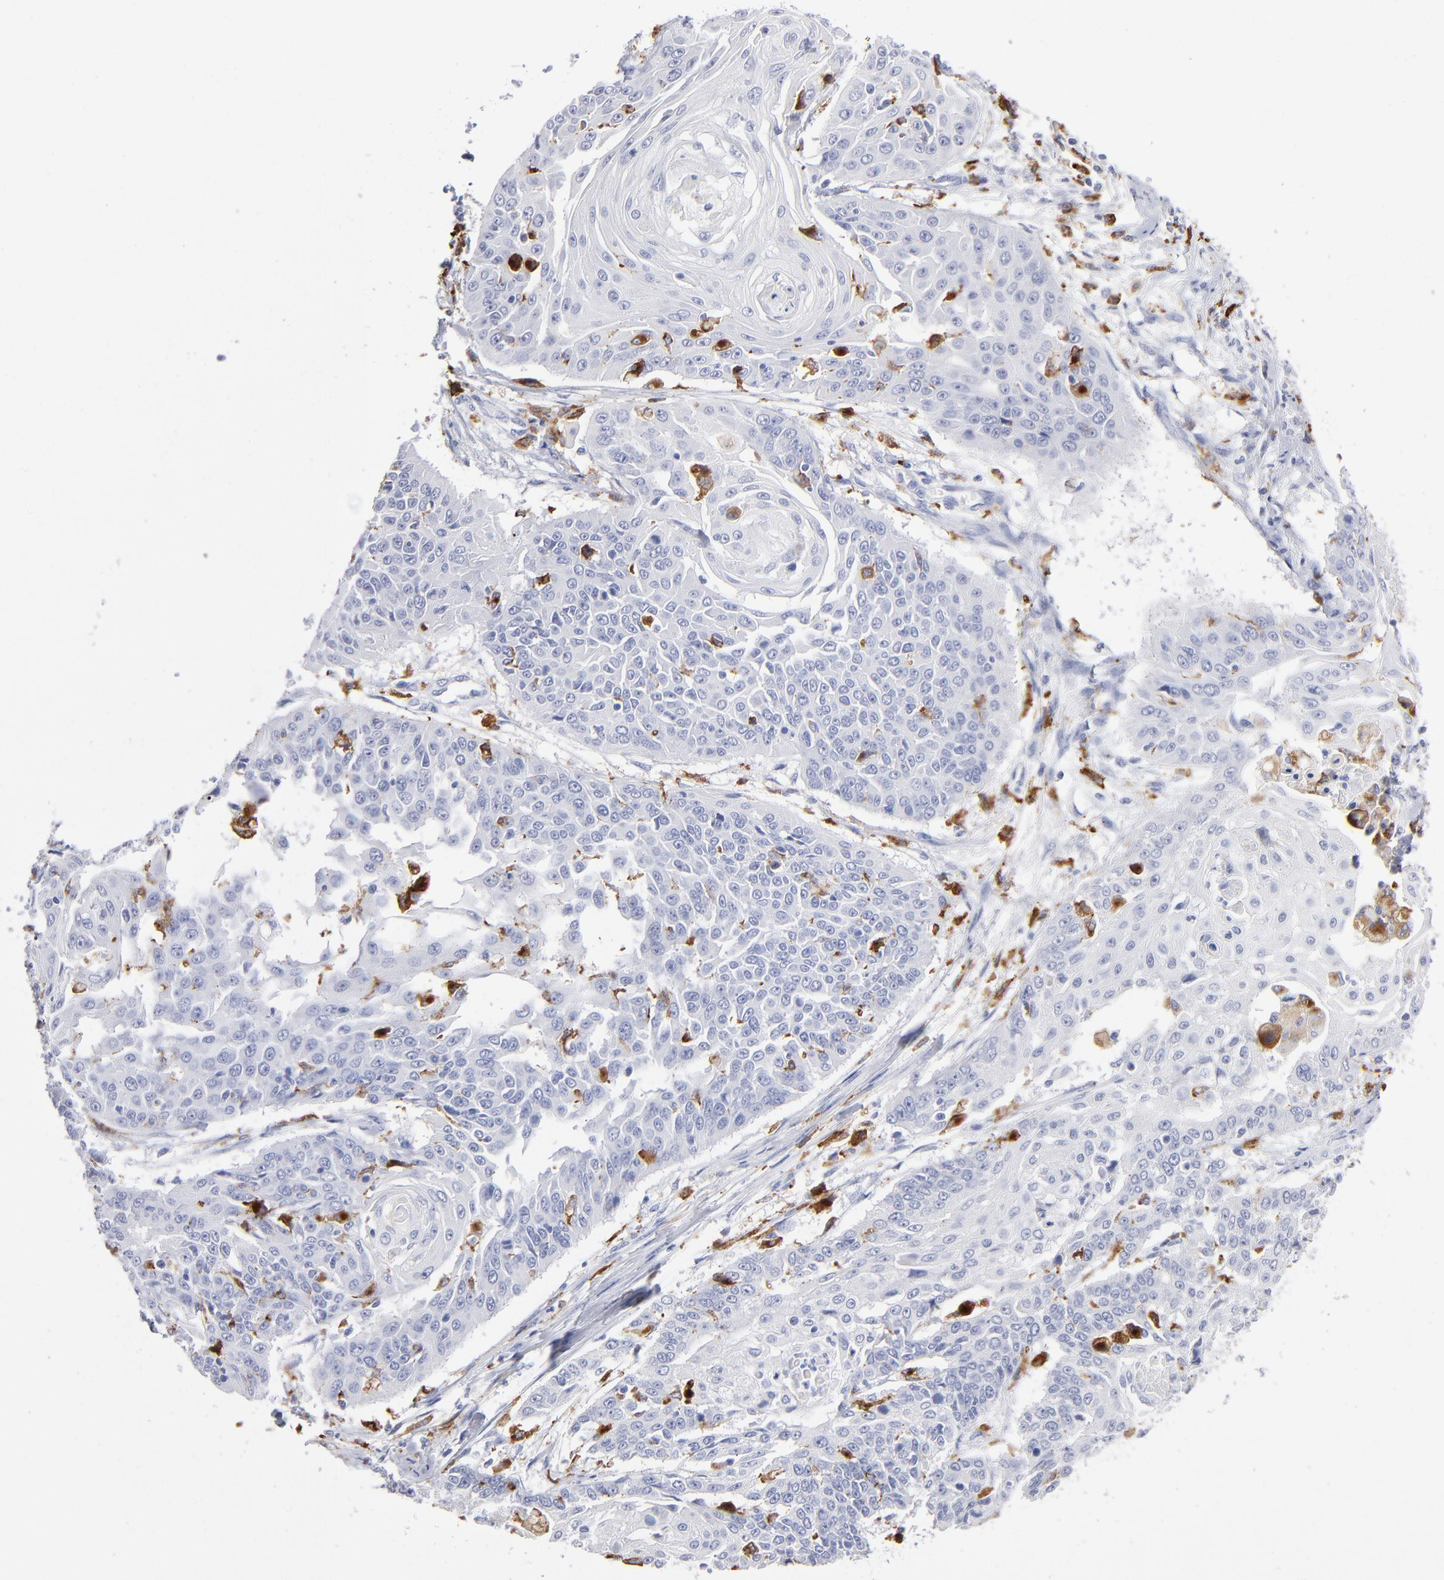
{"staining": {"intensity": "negative", "quantity": "none", "location": "none"}, "tissue": "cervical cancer", "cell_type": "Tumor cells", "image_type": "cancer", "snomed": [{"axis": "morphology", "description": "Squamous cell carcinoma, NOS"}, {"axis": "topography", "description": "Cervix"}], "caption": "Protein analysis of squamous cell carcinoma (cervical) displays no significant staining in tumor cells. (DAB immunohistochemistry (IHC) with hematoxylin counter stain).", "gene": "CD180", "patient": {"sex": "female", "age": 64}}